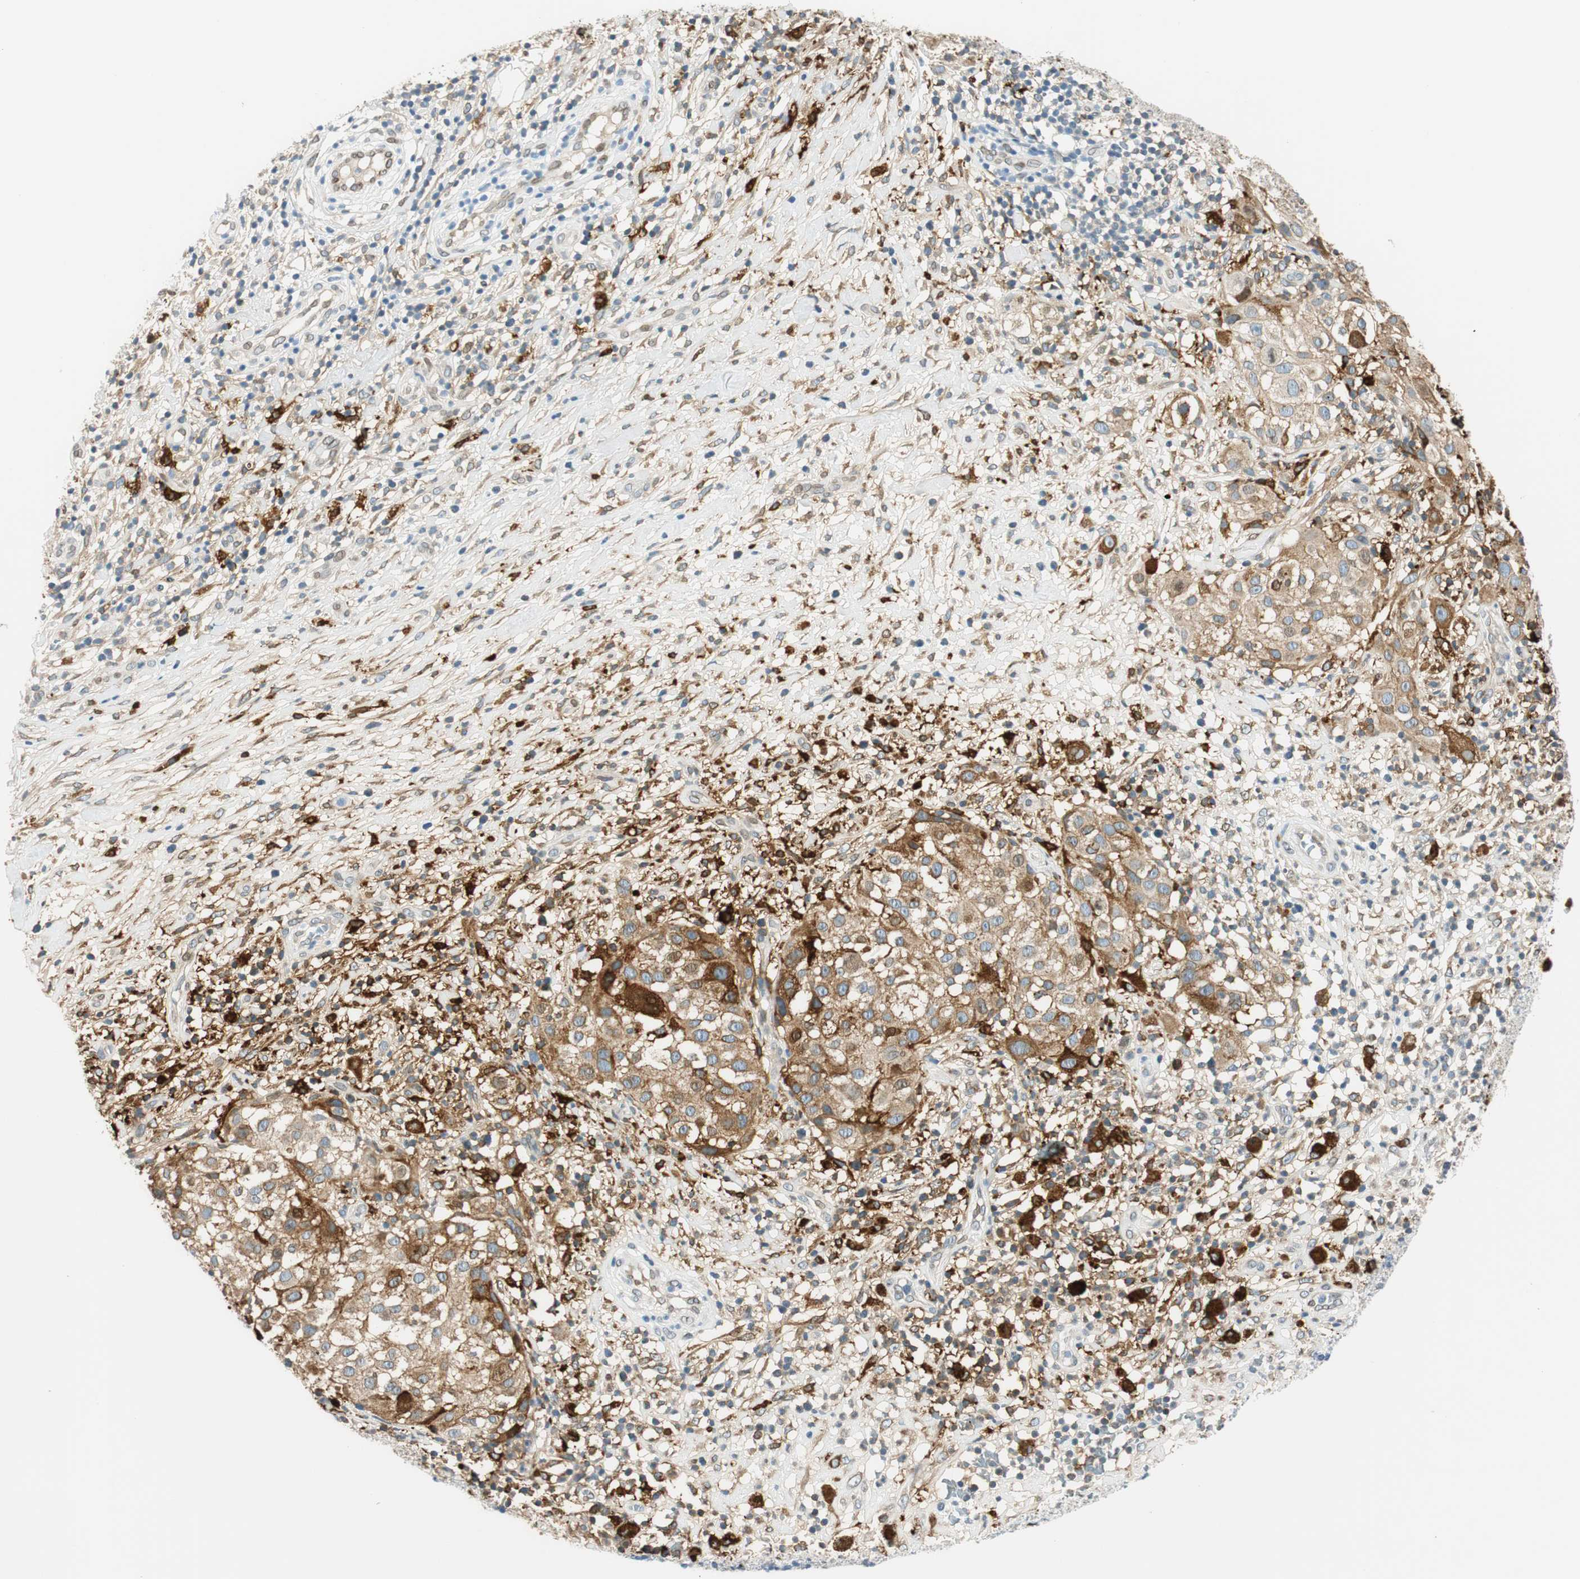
{"staining": {"intensity": "moderate", "quantity": ">75%", "location": "cytoplasmic/membranous"}, "tissue": "melanoma", "cell_type": "Tumor cells", "image_type": "cancer", "snomed": [{"axis": "morphology", "description": "Necrosis, NOS"}, {"axis": "morphology", "description": "Malignant melanoma, NOS"}, {"axis": "topography", "description": "Skin"}], "caption": "Immunohistochemical staining of human melanoma demonstrates medium levels of moderate cytoplasmic/membranous staining in approximately >75% of tumor cells.", "gene": "TMEM260", "patient": {"sex": "female", "age": 87}}